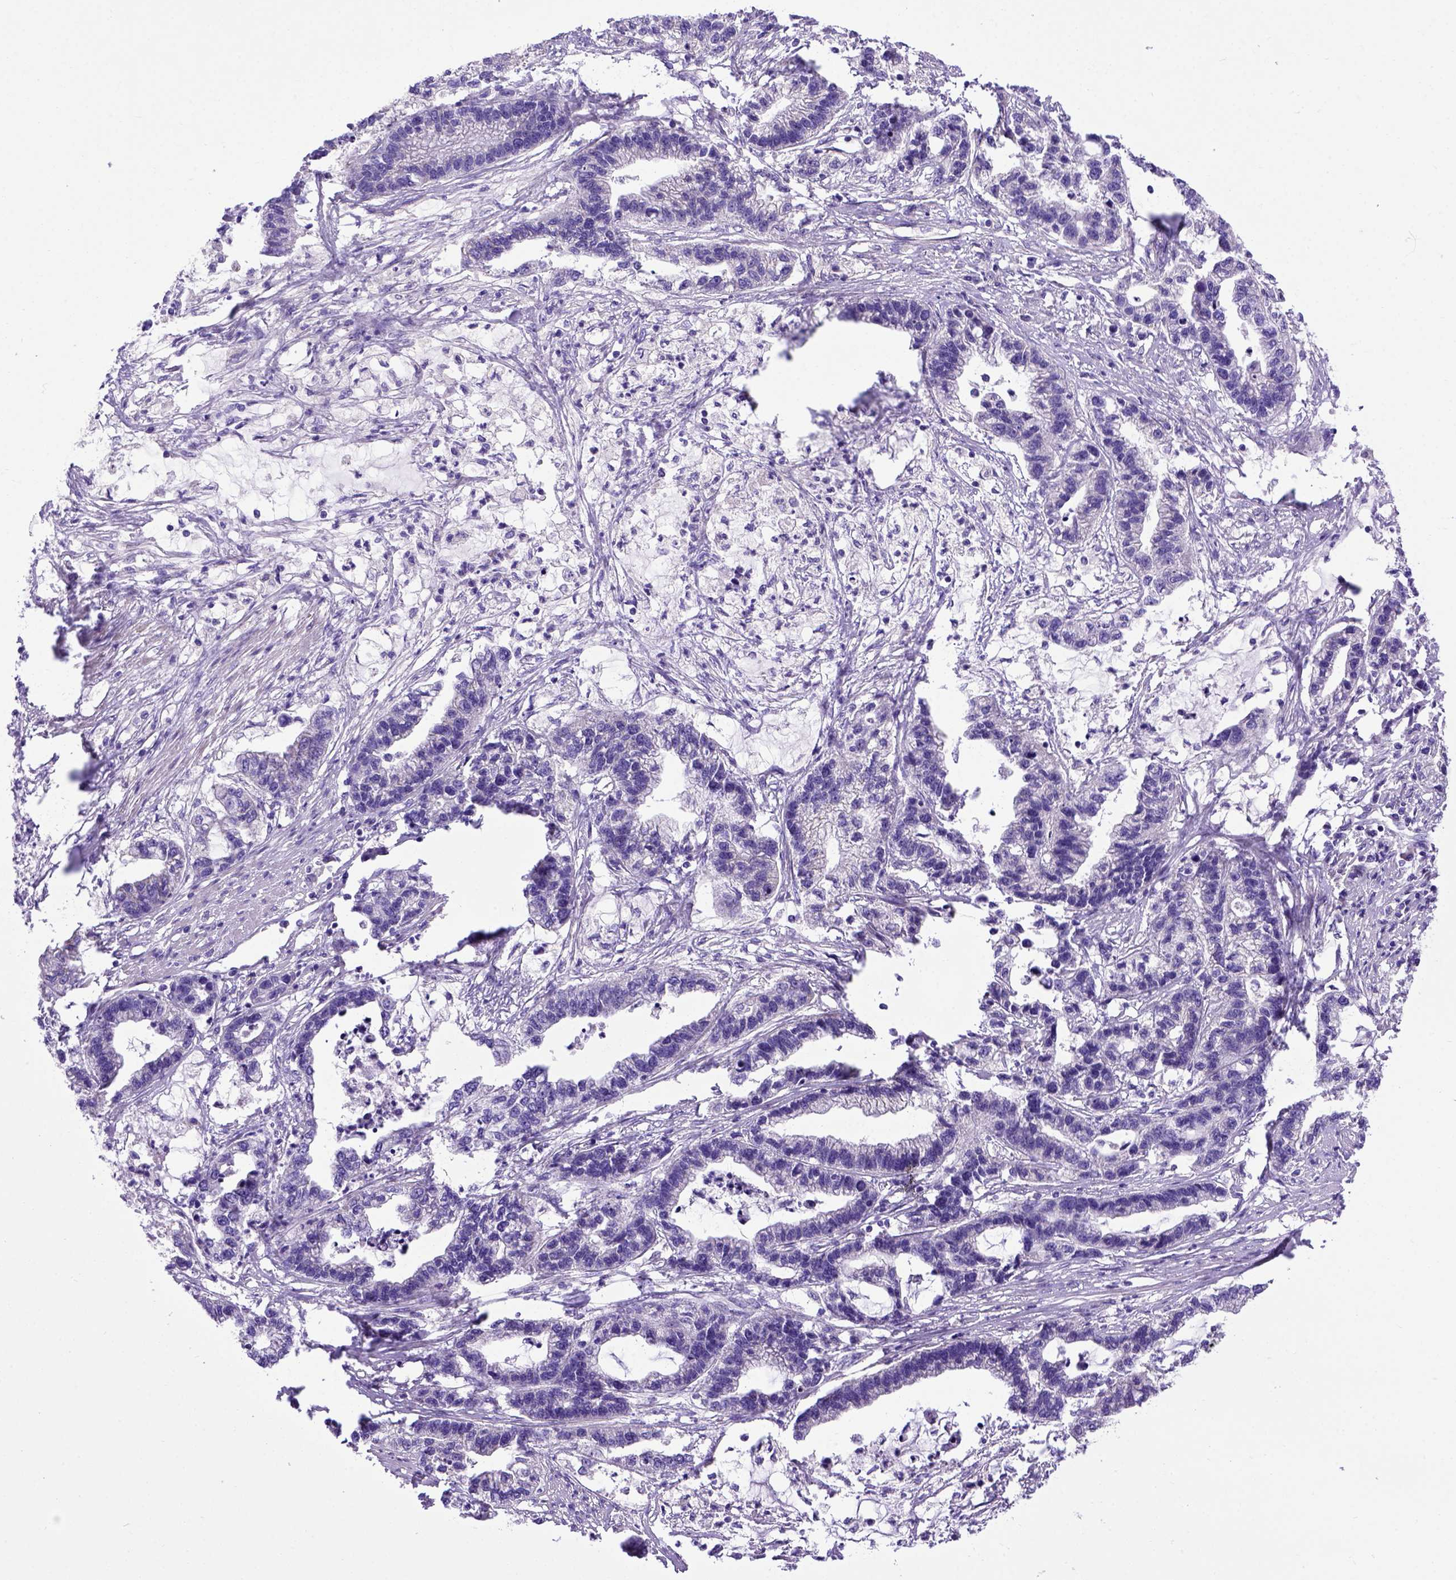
{"staining": {"intensity": "negative", "quantity": "none", "location": "none"}, "tissue": "stomach cancer", "cell_type": "Tumor cells", "image_type": "cancer", "snomed": [{"axis": "morphology", "description": "Adenocarcinoma, NOS"}, {"axis": "topography", "description": "Stomach"}], "caption": "High magnification brightfield microscopy of stomach cancer (adenocarcinoma) stained with DAB (brown) and counterstained with hematoxylin (blue): tumor cells show no significant staining. (DAB immunohistochemistry, high magnification).", "gene": "ADAM12", "patient": {"sex": "male", "age": 83}}